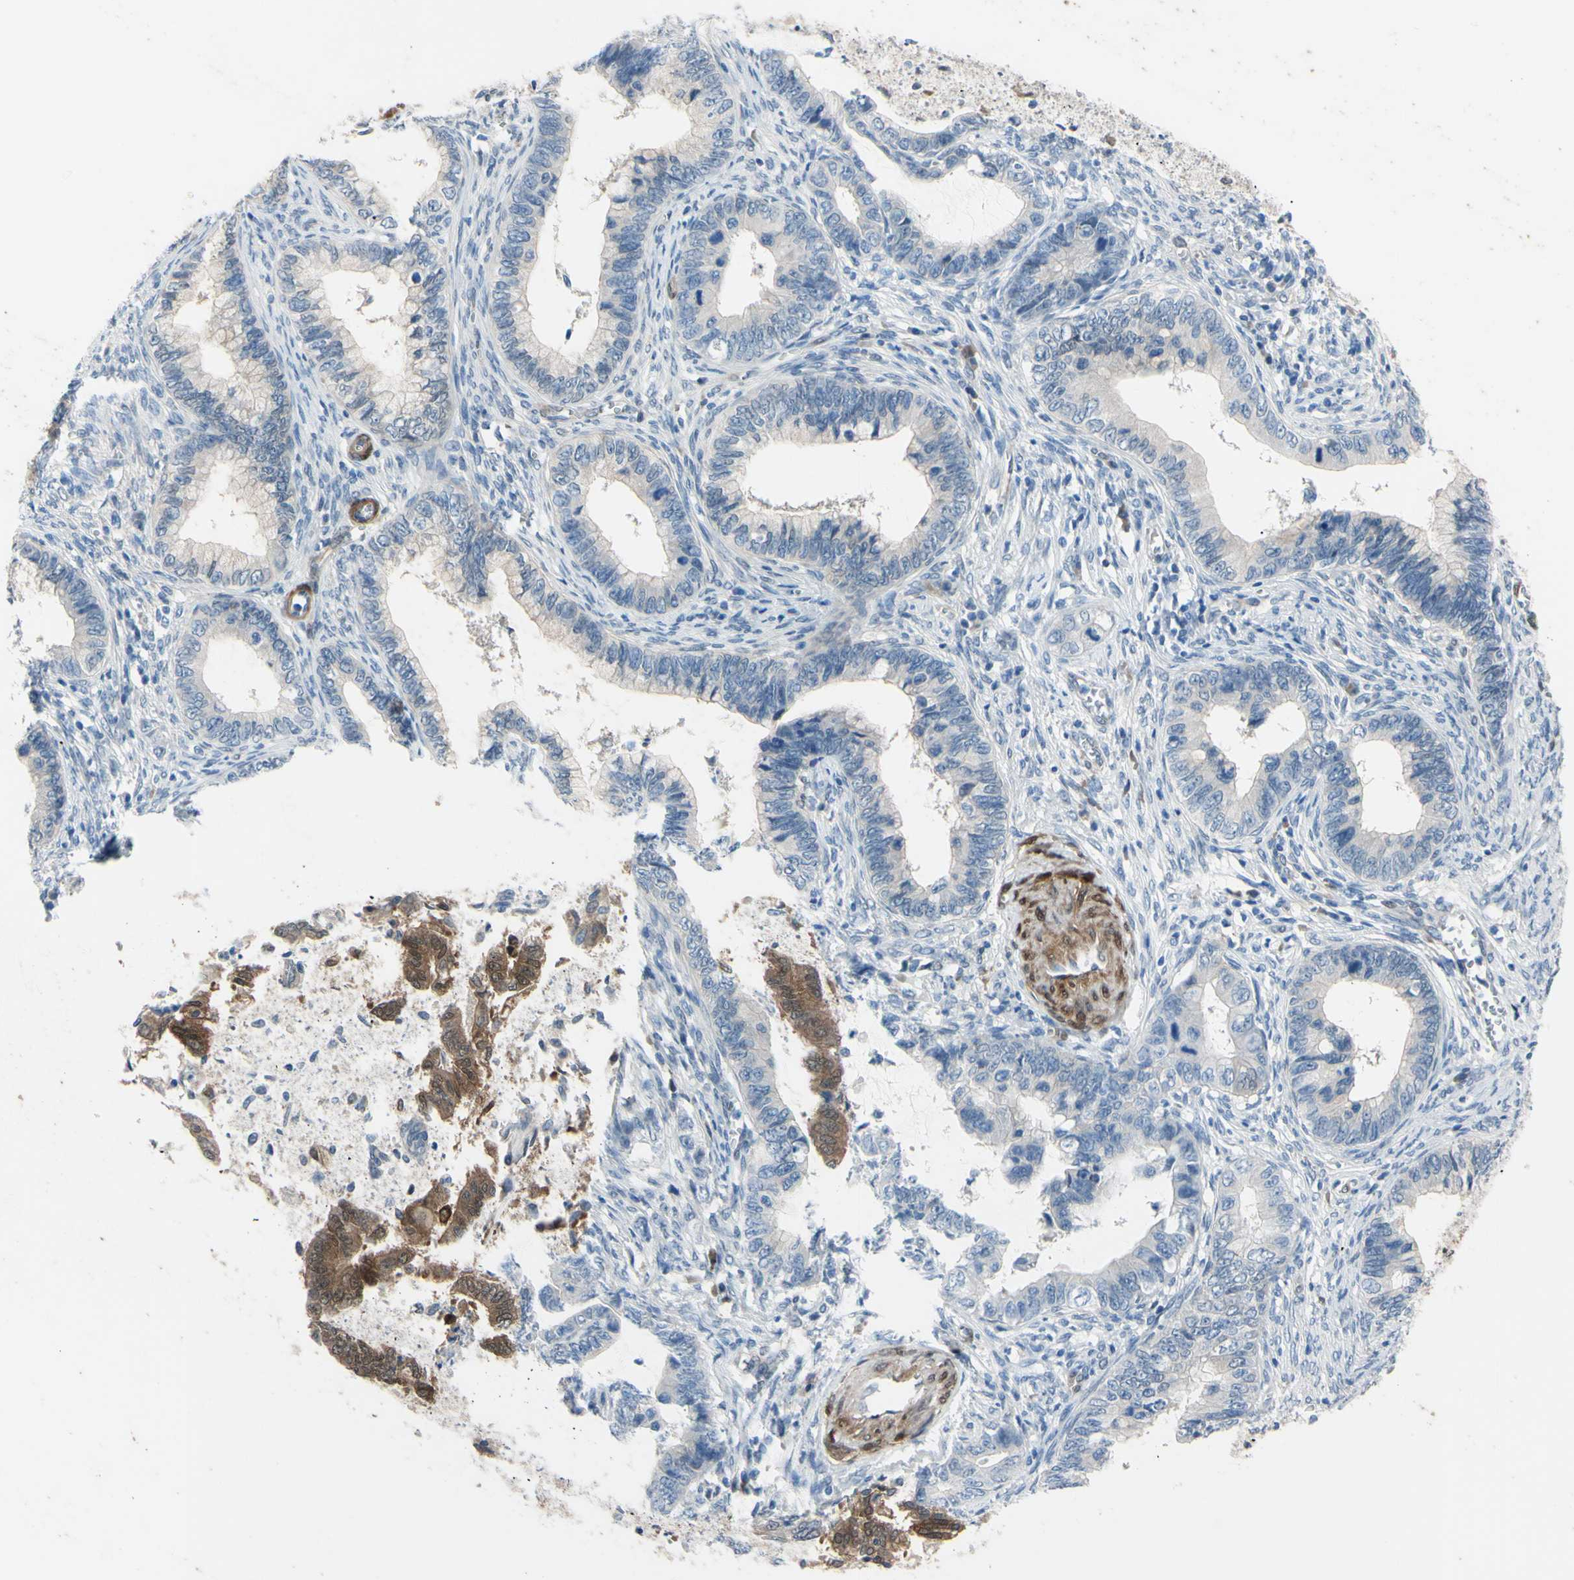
{"staining": {"intensity": "moderate", "quantity": "<25%", "location": "cytoplasmic/membranous,nuclear"}, "tissue": "cervical cancer", "cell_type": "Tumor cells", "image_type": "cancer", "snomed": [{"axis": "morphology", "description": "Adenocarcinoma, NOS"}, {"axis": "topography", "description": "Cervix"}], "caption": "Cervical cancer tissue shows moderate cytoplasmic/membranous and nuclear positivity in about <25% of tumor cells", "gene": "NOL3", "patient": {"sex": "female", "age": 44}}